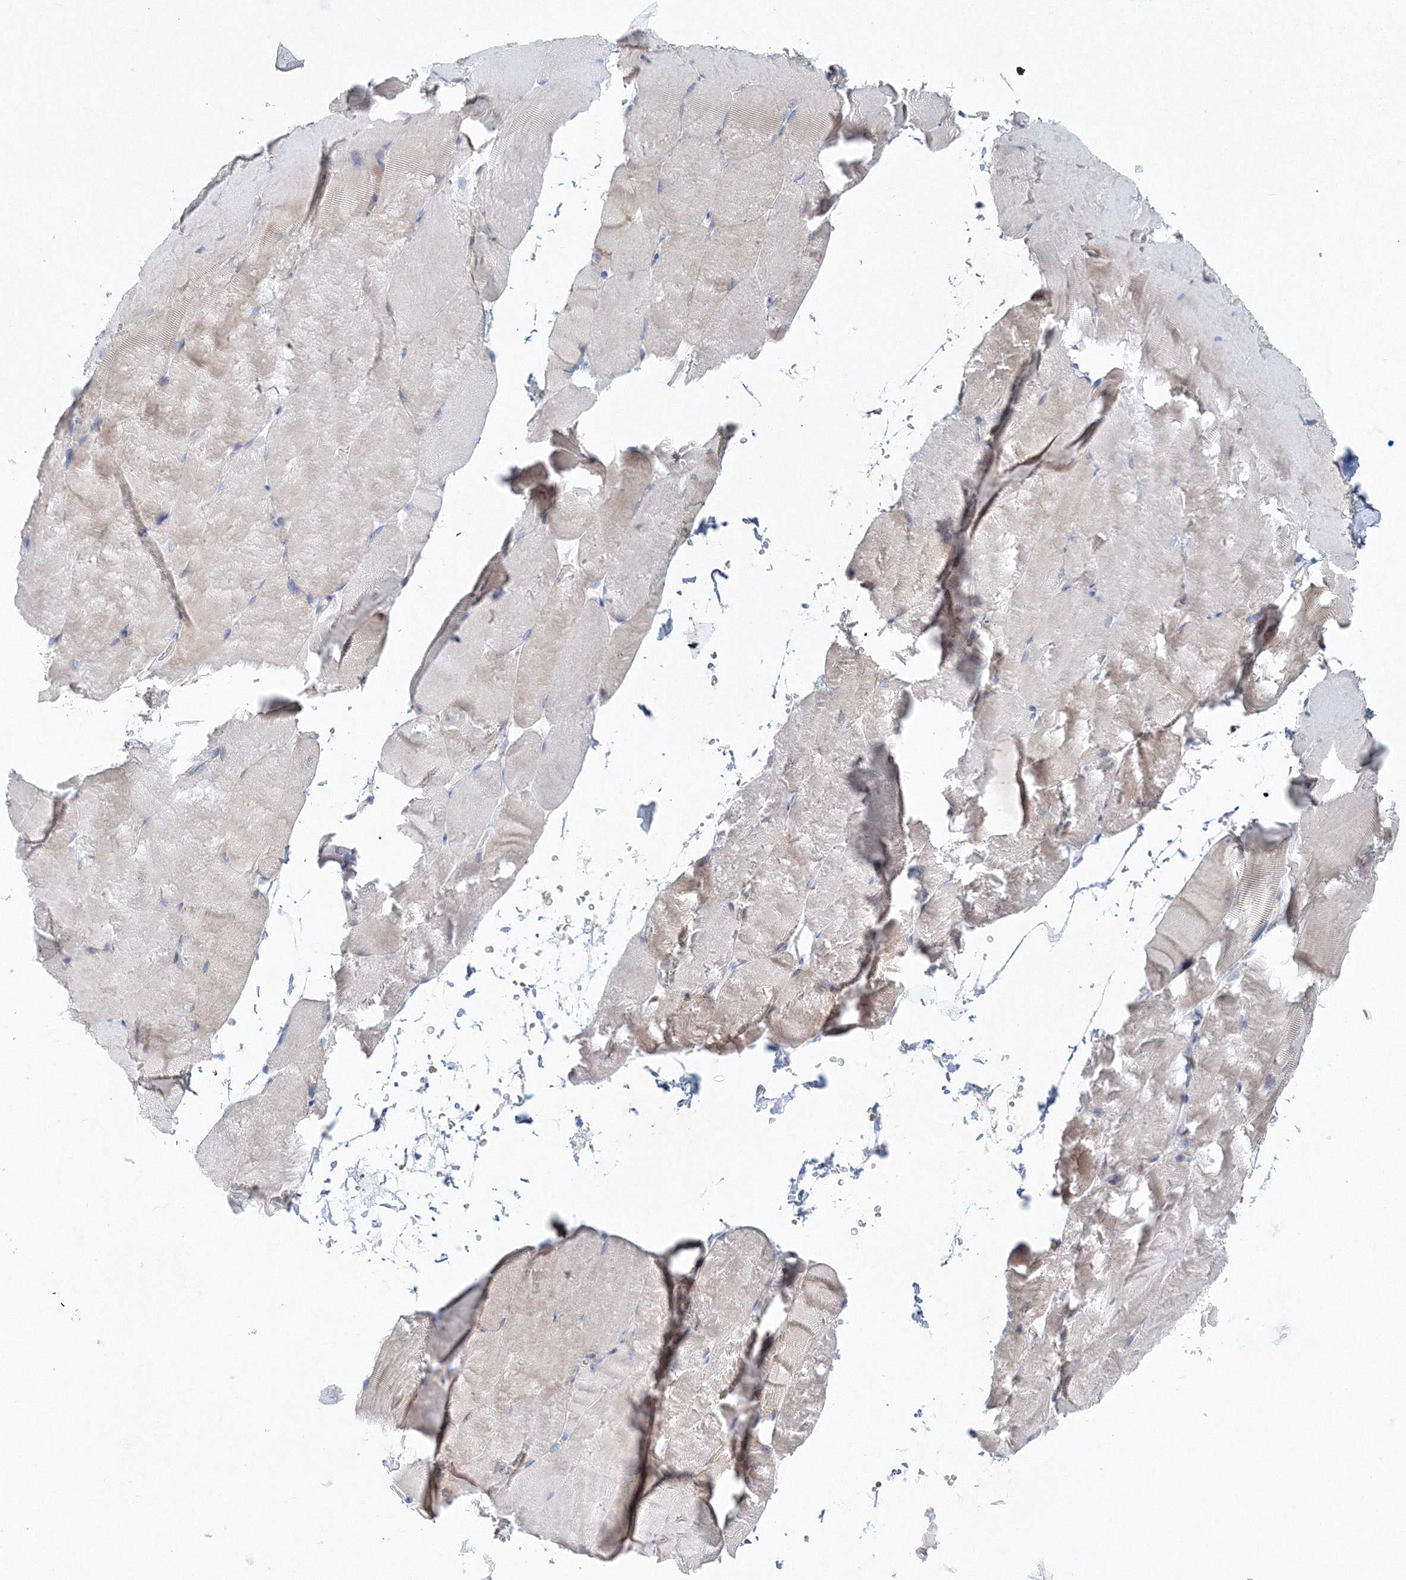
{"staining": {"intensity": "negative", "quantity": "none", "location": "none"}, "tissue": "skeletal muscle", "cell_type": "Myocytes", "image_type": "normal", "snomed": [{"axis": "morphology", "description": "Normal tissue, NOS"}, {"axis": "topography", "description": "Skeletal muscle"}, {"axis": "topography", "description": "Parathyroid gland"}], "caption": "IHC photomicrograph of normal skeletal muscle: human skeletal muscle stained with DAB (3,3'-diaminobenzidine) exhibits no significant protein expression in myocytes. (Immunohistochemistry (ihc), brightfield microscopy, high magnification).", "gene": "SH3BP5", "patient": {"sex": "female", "age": 37}}